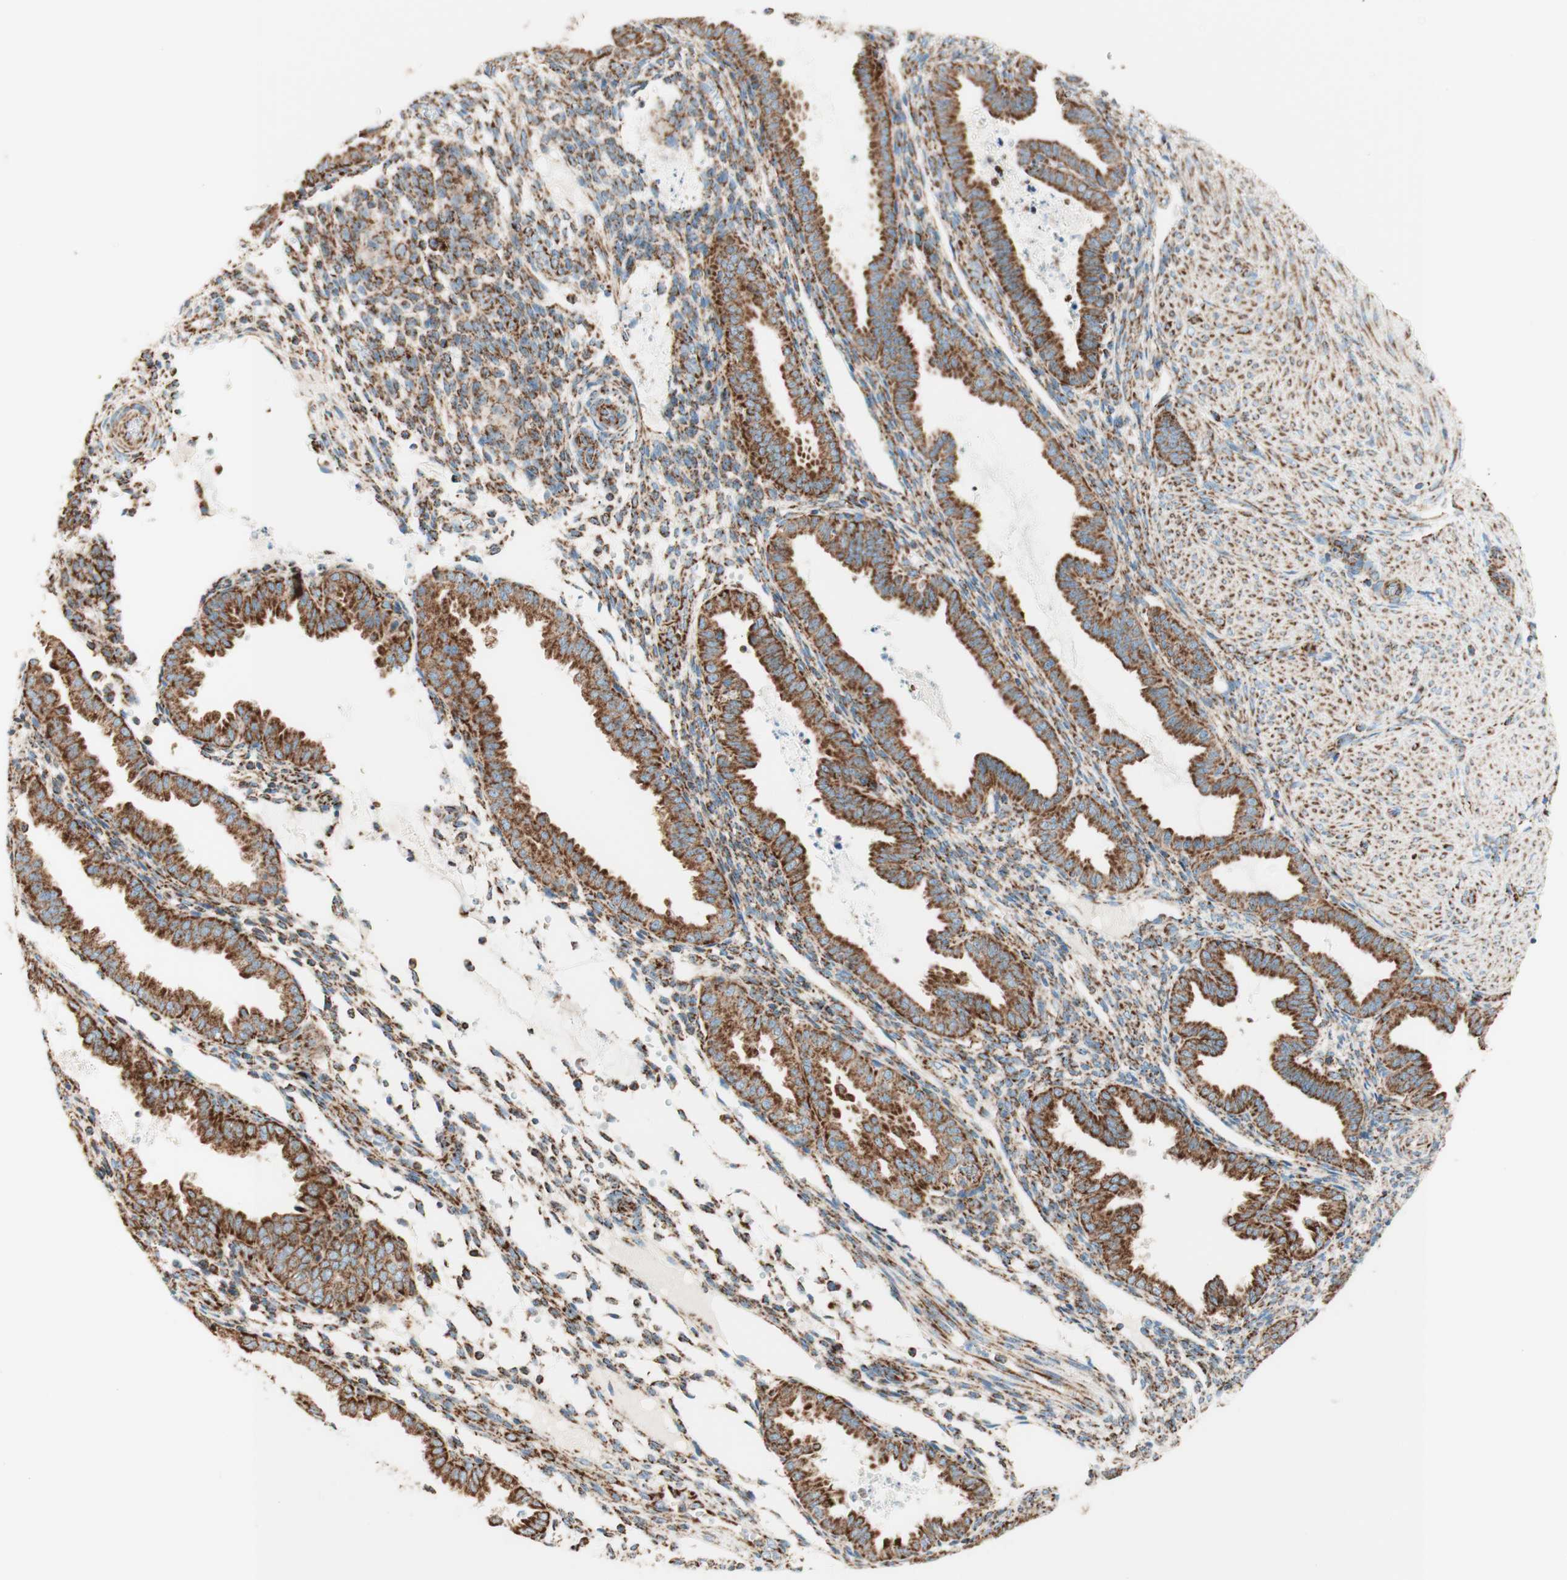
{"staining": {"intensity": "moderate", "quantity": ">75%", "location": "cytoplasmic/membranous"}, "tissue": "endometrium", "cell_type": "Cells in endometrial stroma", "image_type": "normal", "snomed": [{"axis": "morphology", "description": "Normal tissue, NOS"}, {"axis": "topography", "description": "Endometrium"}], "caption": "Protein positivity by immunohistochemistry (IHC) shows moderate cytoplasmic/membranous positivity in about >75% of cells in endometrial stroma in benign endometrium.", "gene": "TOMM20", "patient": {"sex": "female", "age": 33}}